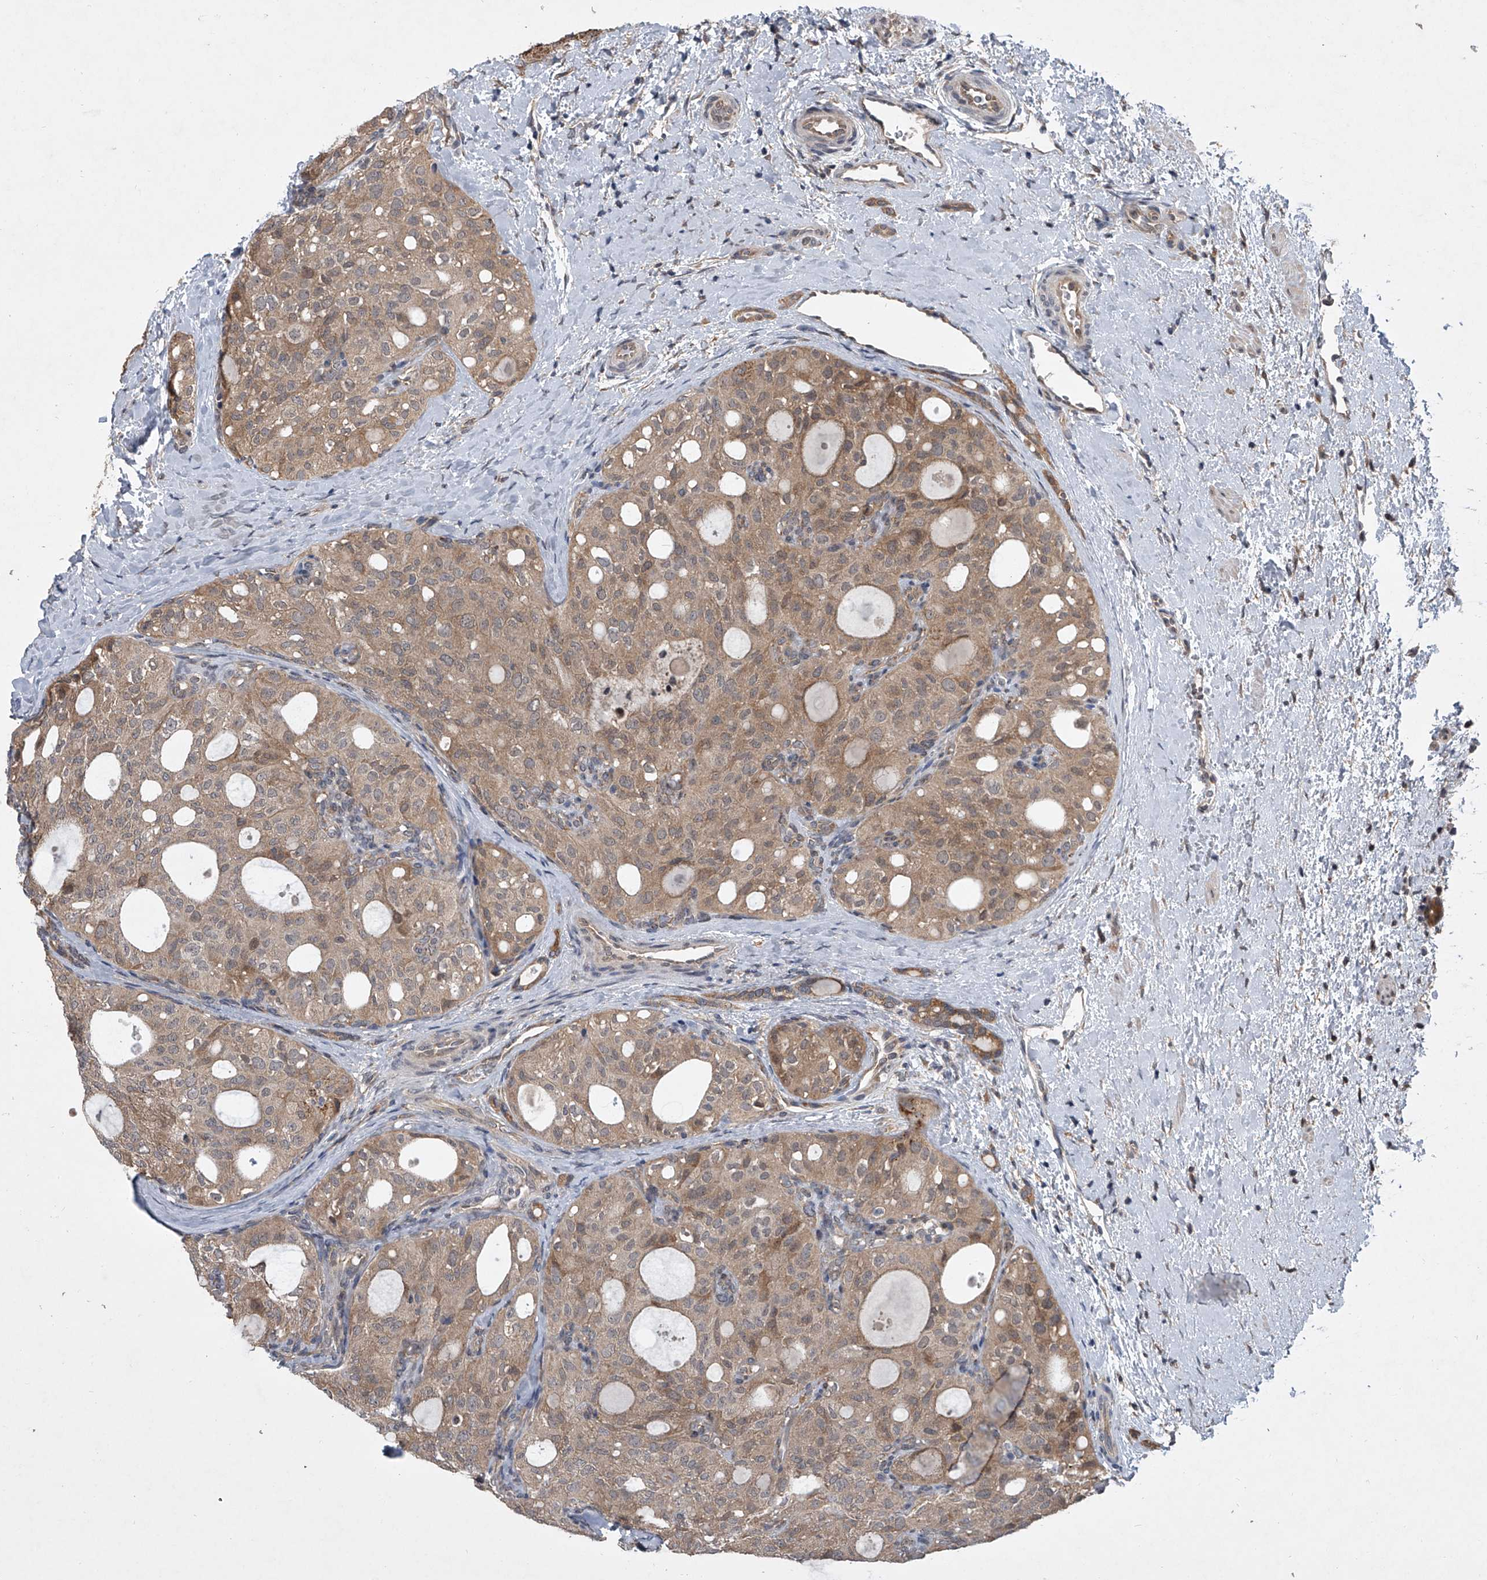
{"staining": {"intensity": "moderate", "quantity": ">75%", "location": "cytoplasmic/membranous"}, "tissue": "thyroid cancer", "cell_type": "Tumor cells", "image_type": "cancer", "snomed": [{"axis": "morphology", "description": "Follicular adenoma carcinoma, NOS"}, {"axis": "topography", "description": "Thyroid gland"}], "caption": "A brown stain highlights moderate cytoplasmic/membranous staining of a protein in human thyroid cancer (follicular adenoma carcinoma) tumor cells. (DAB (3,3'-diaminobenzidine) = brown stain, brightfield microscopy at high magnification).", "gene": "GEMIN8", "patient": {"sex": "male", "age": 75}}